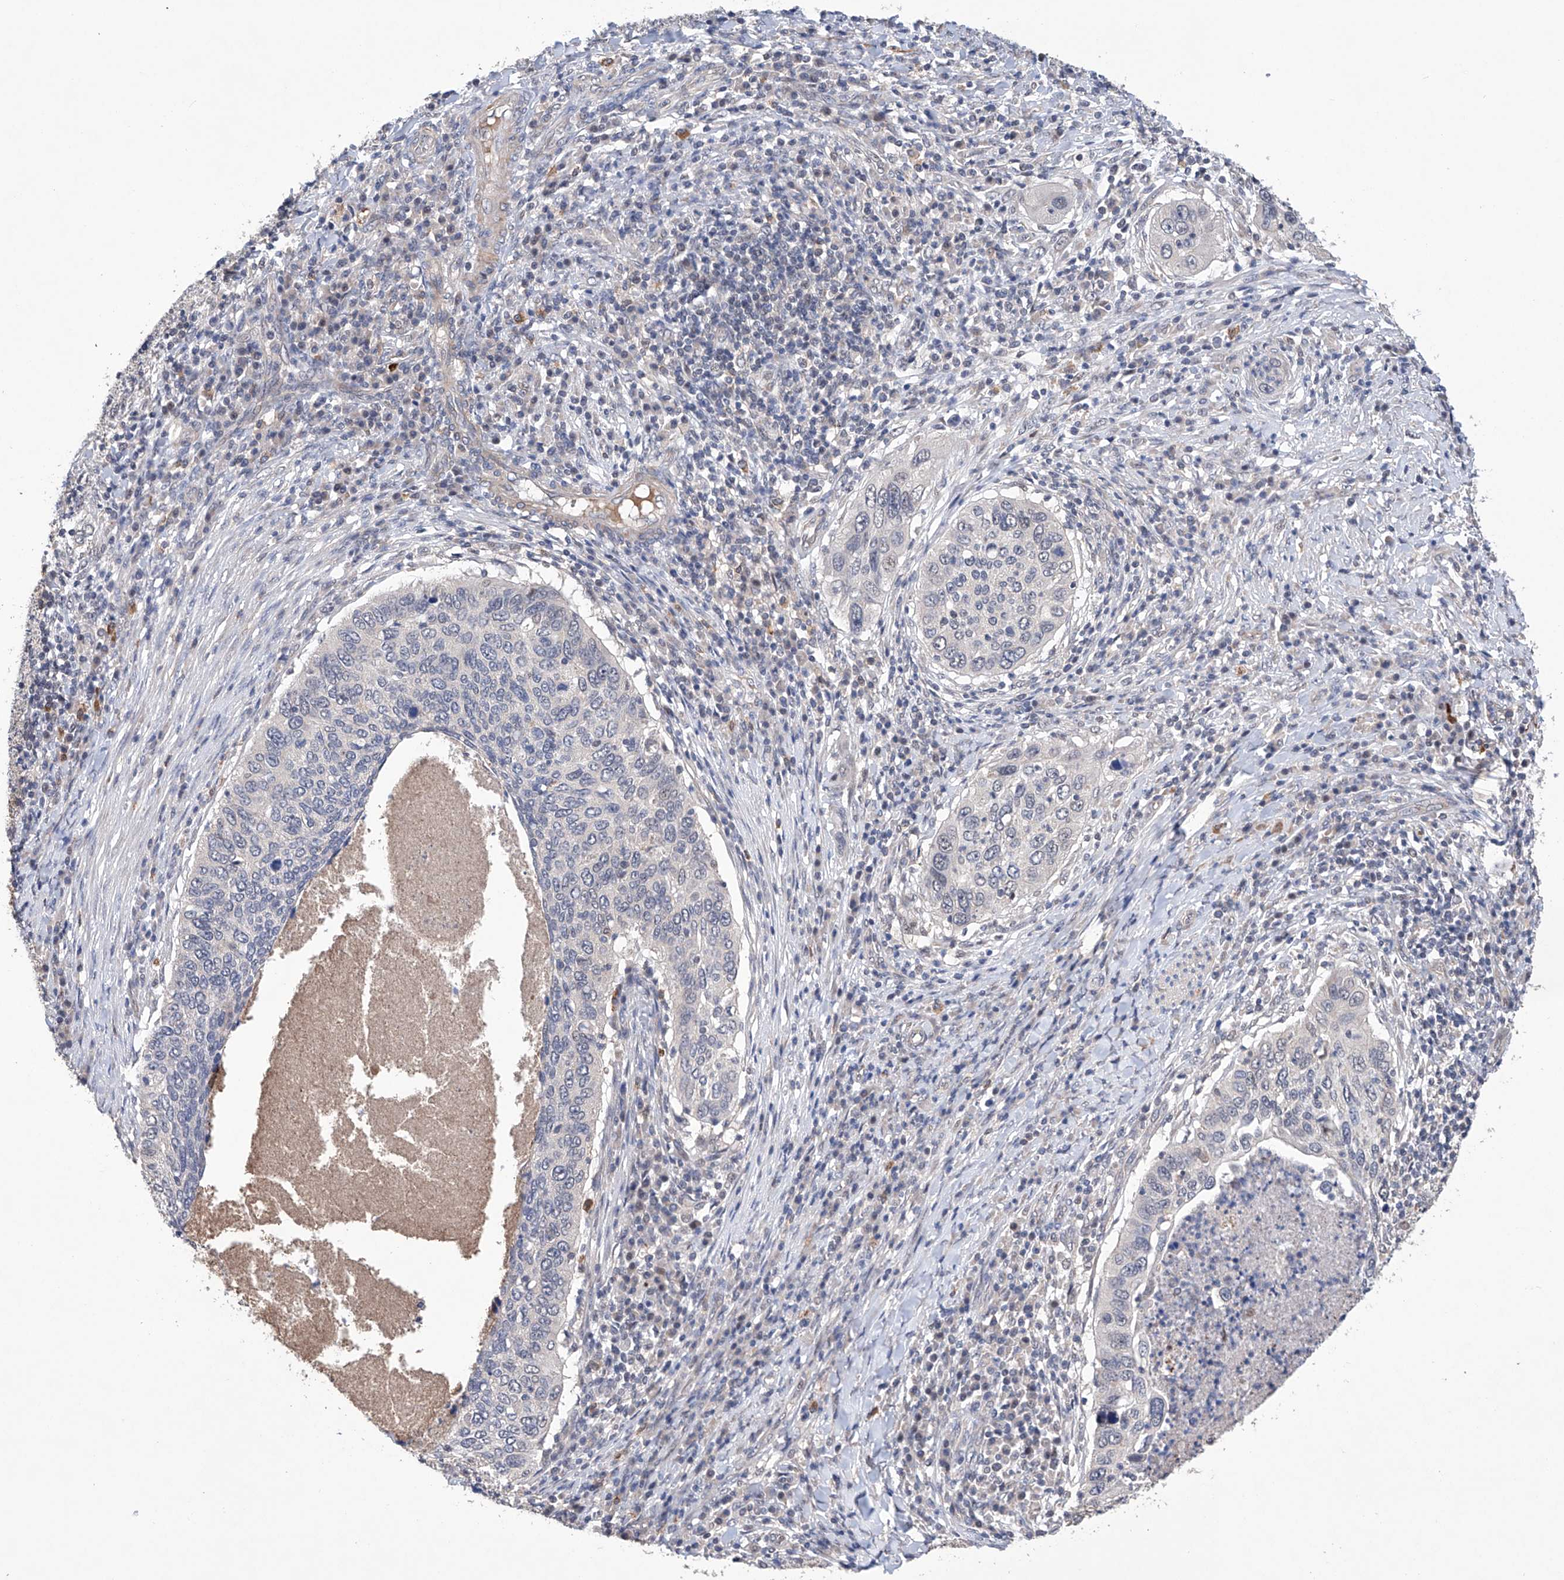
{"staining": {"intensity": "negative", "quantity": "none", "location": "none"}, "tissue": "cervical cancer", "cell_type": "Tumor cells", "image_type": "cancer", "snomed": [{"axis": "morphology", "description": "Squamous cell carcinoma, NOS"}, {"axis": "topography", "description": "Cervix"}], "caption": "Immunohistochemistry of human cervical cancer displays no expression in tumor cells.", "gene": "AFG1L", "patient": {"sex": "female", "age": 38}}